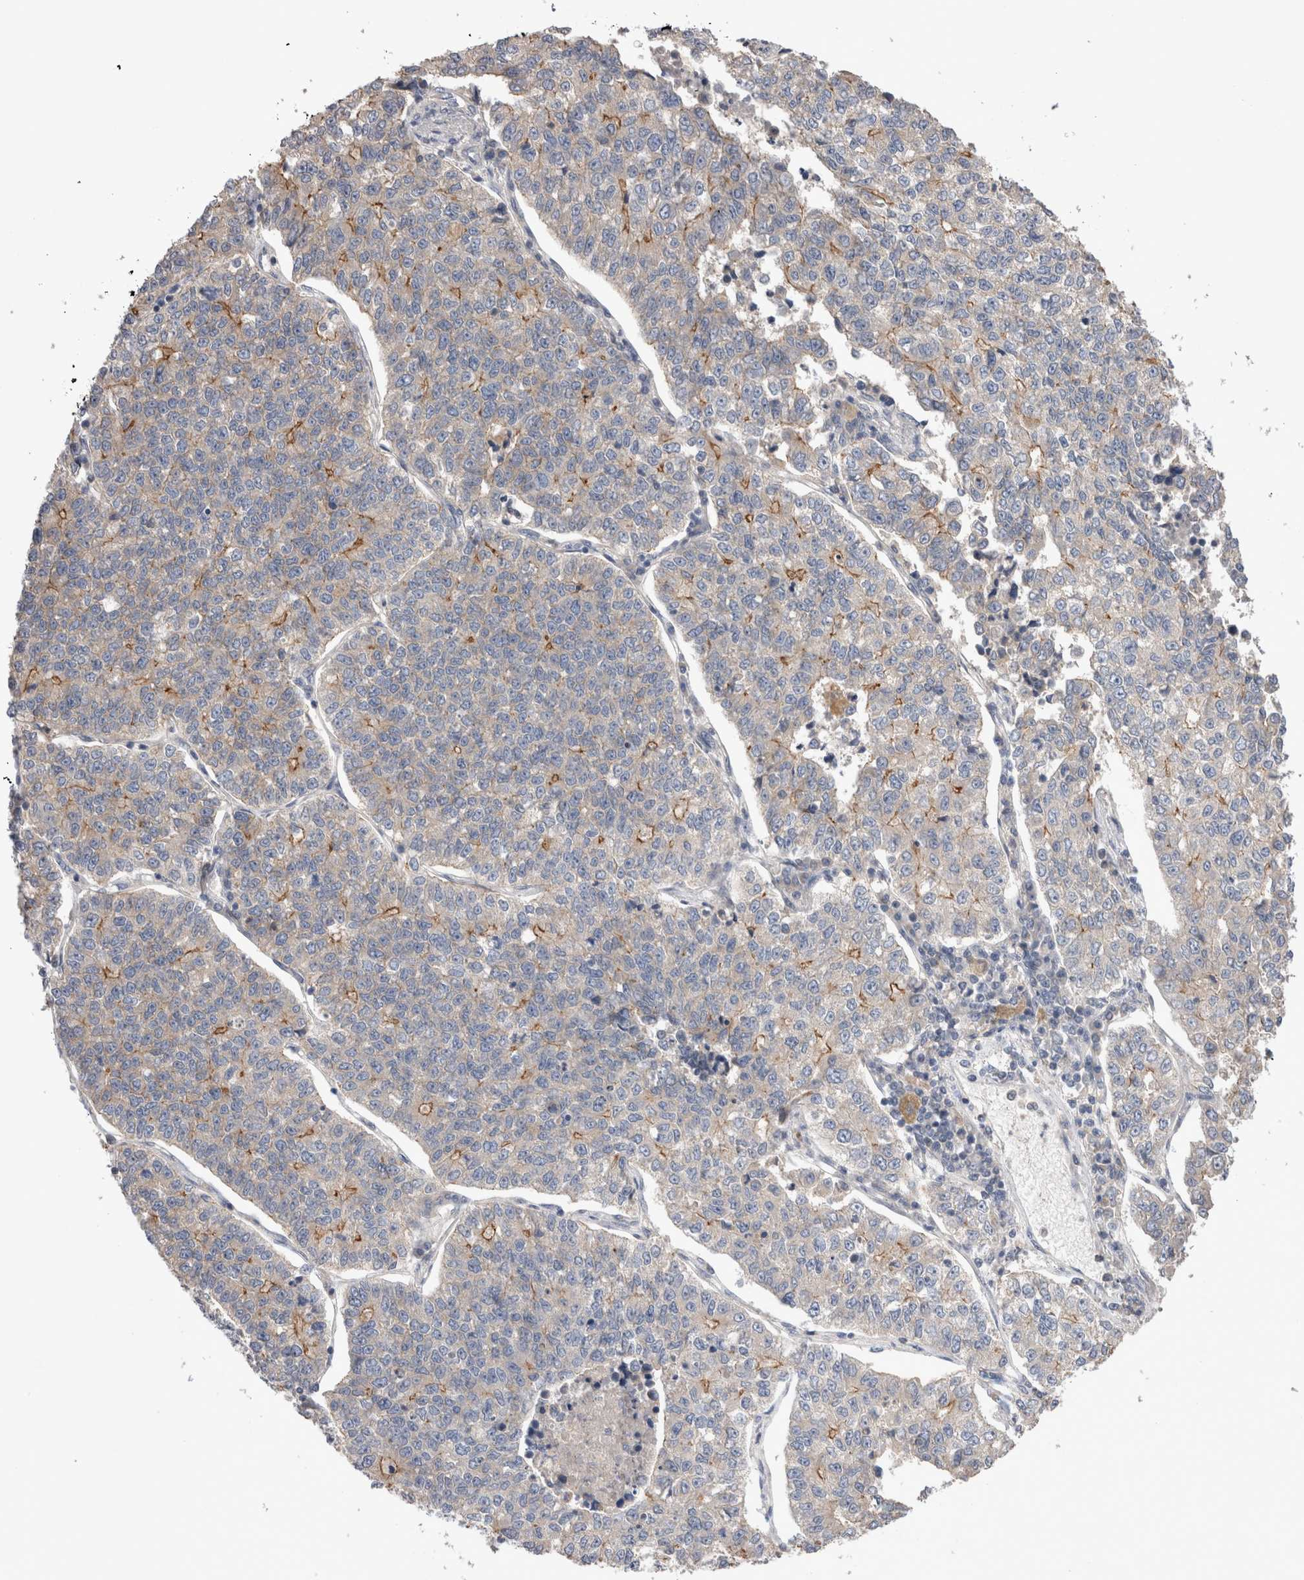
{"staining": {"intensity": "moderate", "quantity": "<25%", "location": "cytoplasmic/membranous"}, "tissue": "lung cancer", "cell_type": "Tumor cells", "image_type": "cancer", "snomed": [{"axis": "morphology", "description": "Adenocarcinoma, NOS"}, {"axis": "topography", "description": "Lung"}], "caption": "An immunohistochemistry (IHC) photomicrograph of tumor tissue is shown. Protein staining in brown labels moderate cytoplasmic/membranous positivity in lung cancer within tumor cells.", "gene": "OTOR", "patient": {"sex": "male", "age": 49}}